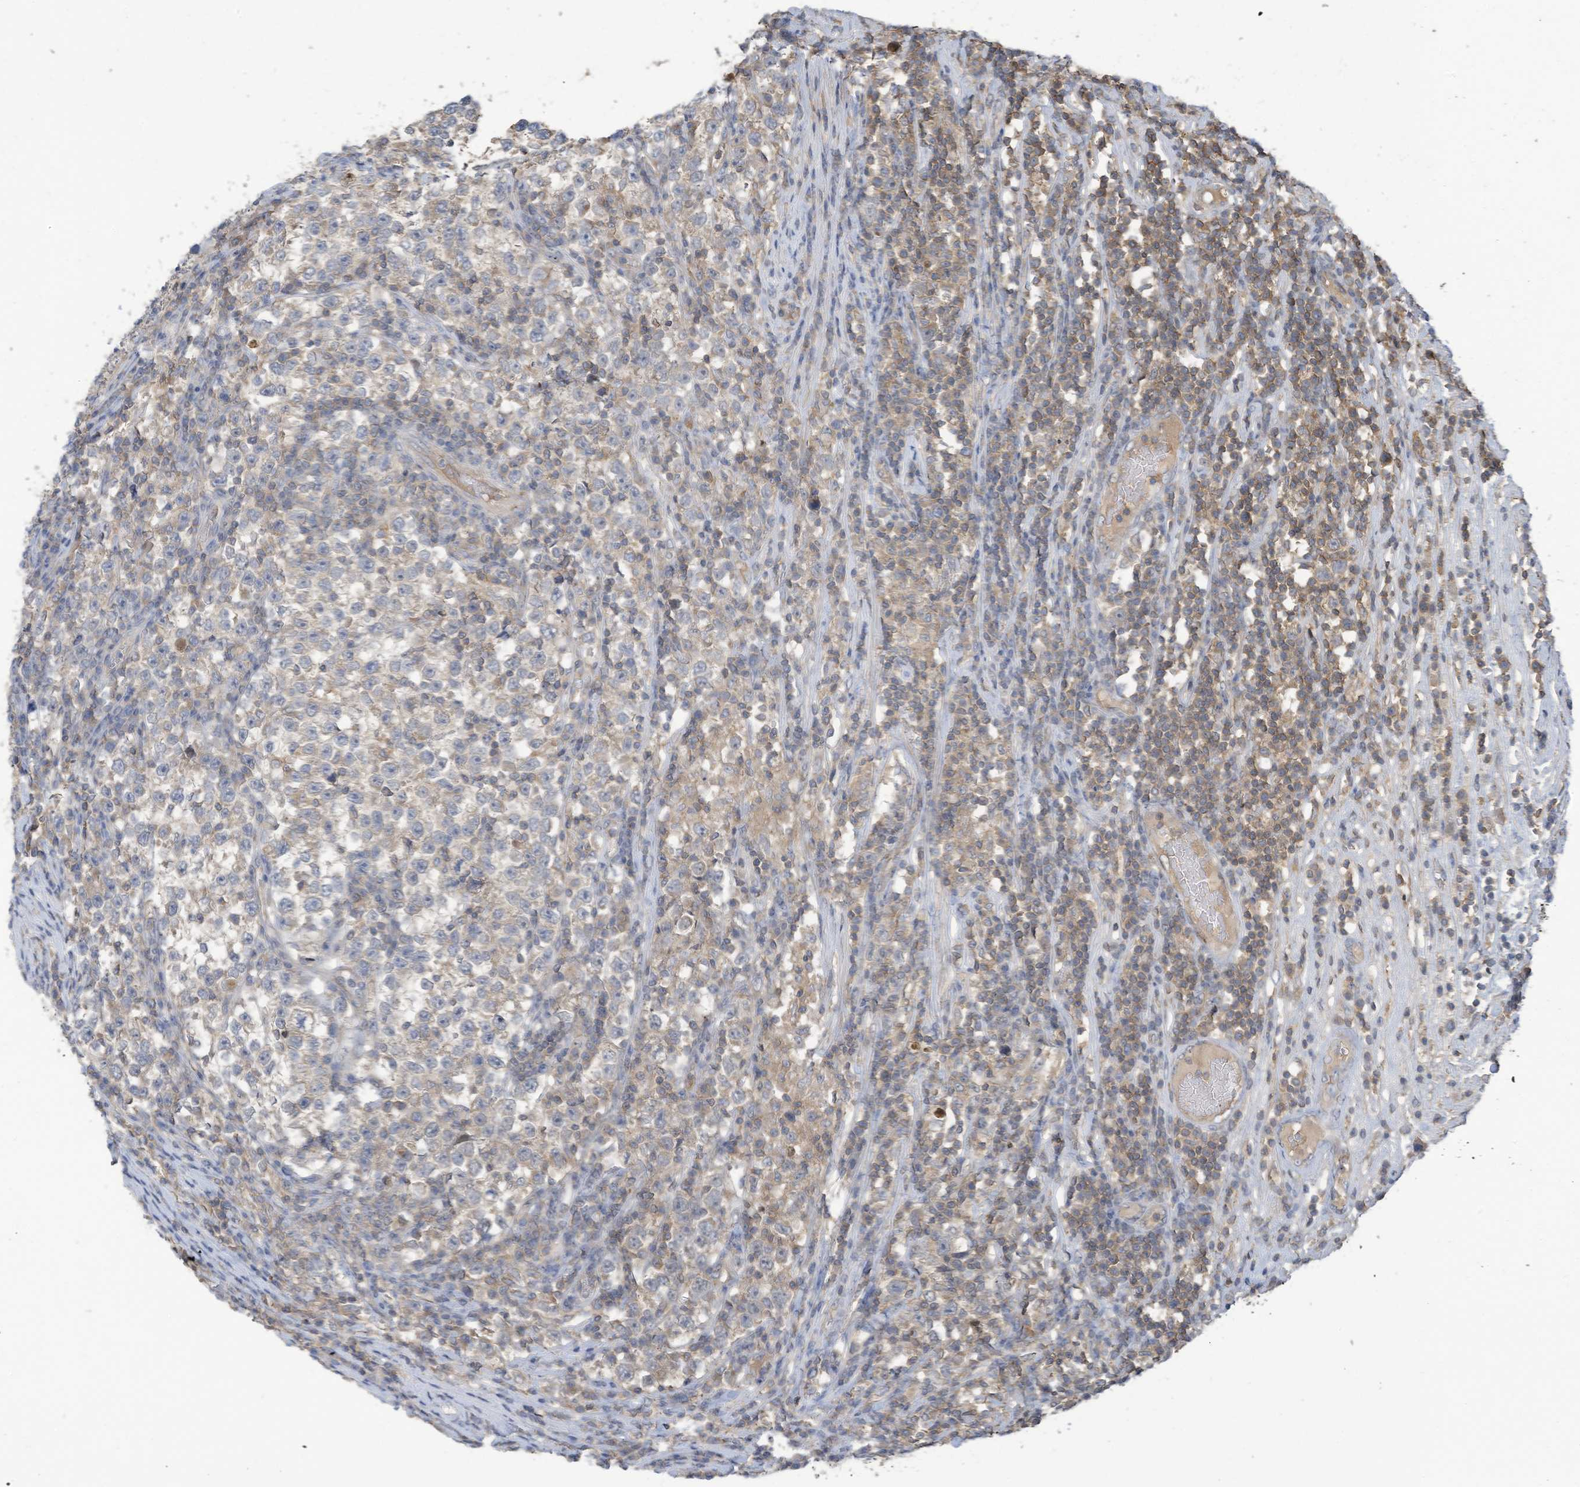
{"staining": {"intensity": "weak", "quantity": "<25%", "location": "cytoplasmic/membranous"}, "tissue": "testis cancer", "cell_type": "Tumor cells", "image_type": "cancer", "snomed": [{"axis": "morphology", "description": "Normal tissue, NOS"}, {"axis": "morphology", "description": "Seminoma, NOS"}, {"axis": "topography", "description": "Testis"}], "caption": "IHC image of neoplastic tissue: human testis cancer (seminoma) stained with DAB (3,3'-diaminobenzidine) exhibits no significant protein positivity in tumor cells. (Stains: DAB (3,3'-diaminobenzidine) immunohistochemistry with hematoxylin counter stain, Microscopy: brightfield microscopy at high magnification).", "gene": "COX10", "patient": {"sex": "male", "age": 43}}